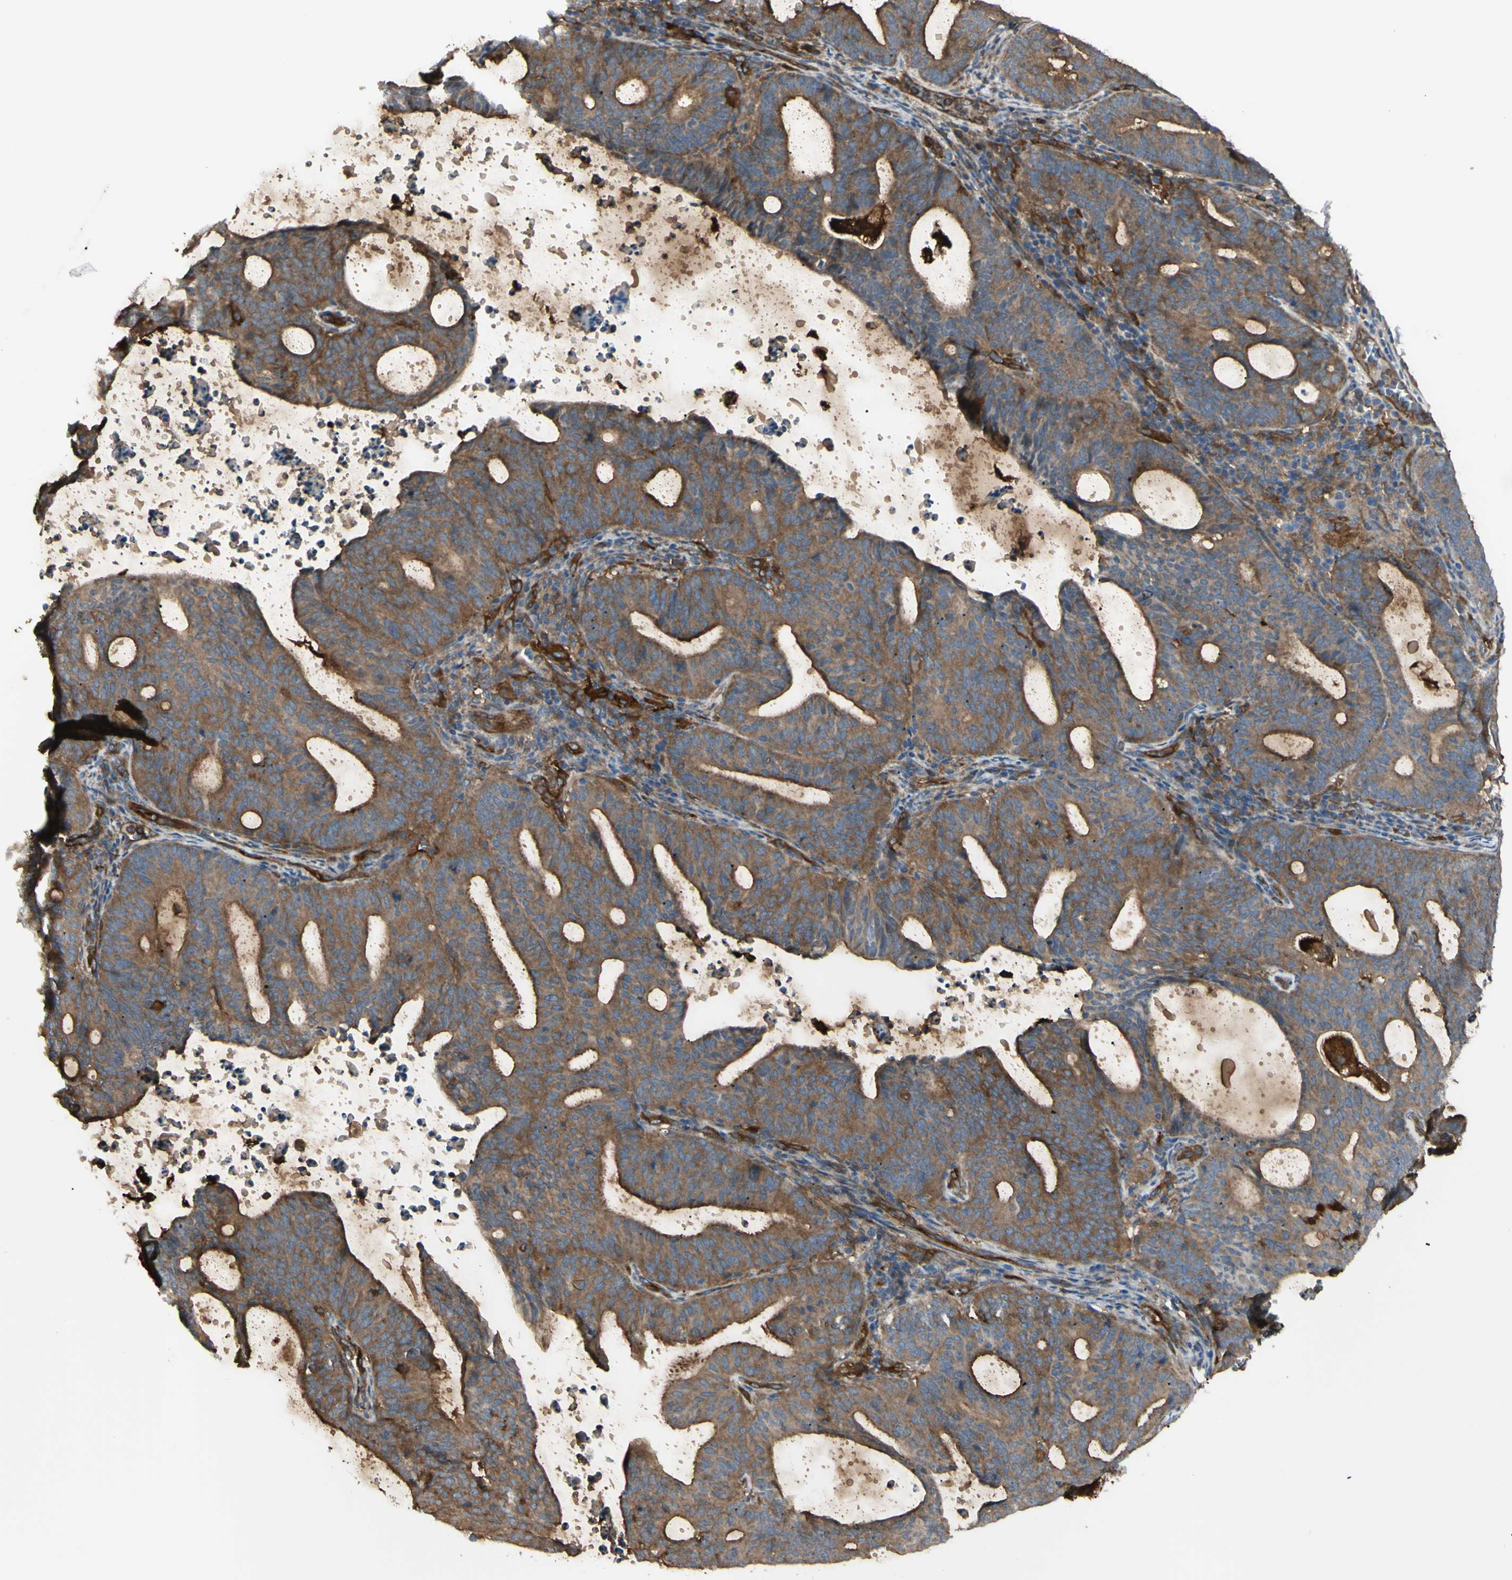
{"staining": {"intensity": "strong", "quantity": ">75%", "location": "cytoplasmic/membranous"}, "tissue": "endometrial cancer", "cell_type": "Tumor cells", "image_type": "cancer", "snomed": [{"axis": "morphology", "description": "Adenocarcinoma, NOS"}, {"axis": "topography", "description": "Uterus"}], "caption": "Endometrial cancer stained with DAB (3,3'-diaminobenzidine) immunohistochemistry reveals high levels of strong cytoplasmic/membranous expression in approximately >75% of tumor cells. The staining is performed using DAB brown chromogen to label protein expression. The nuclei are counter-stained blue using hematoxylin.", "gene": "PTPN12", "patient": {"sex": "female", "age": 83}}